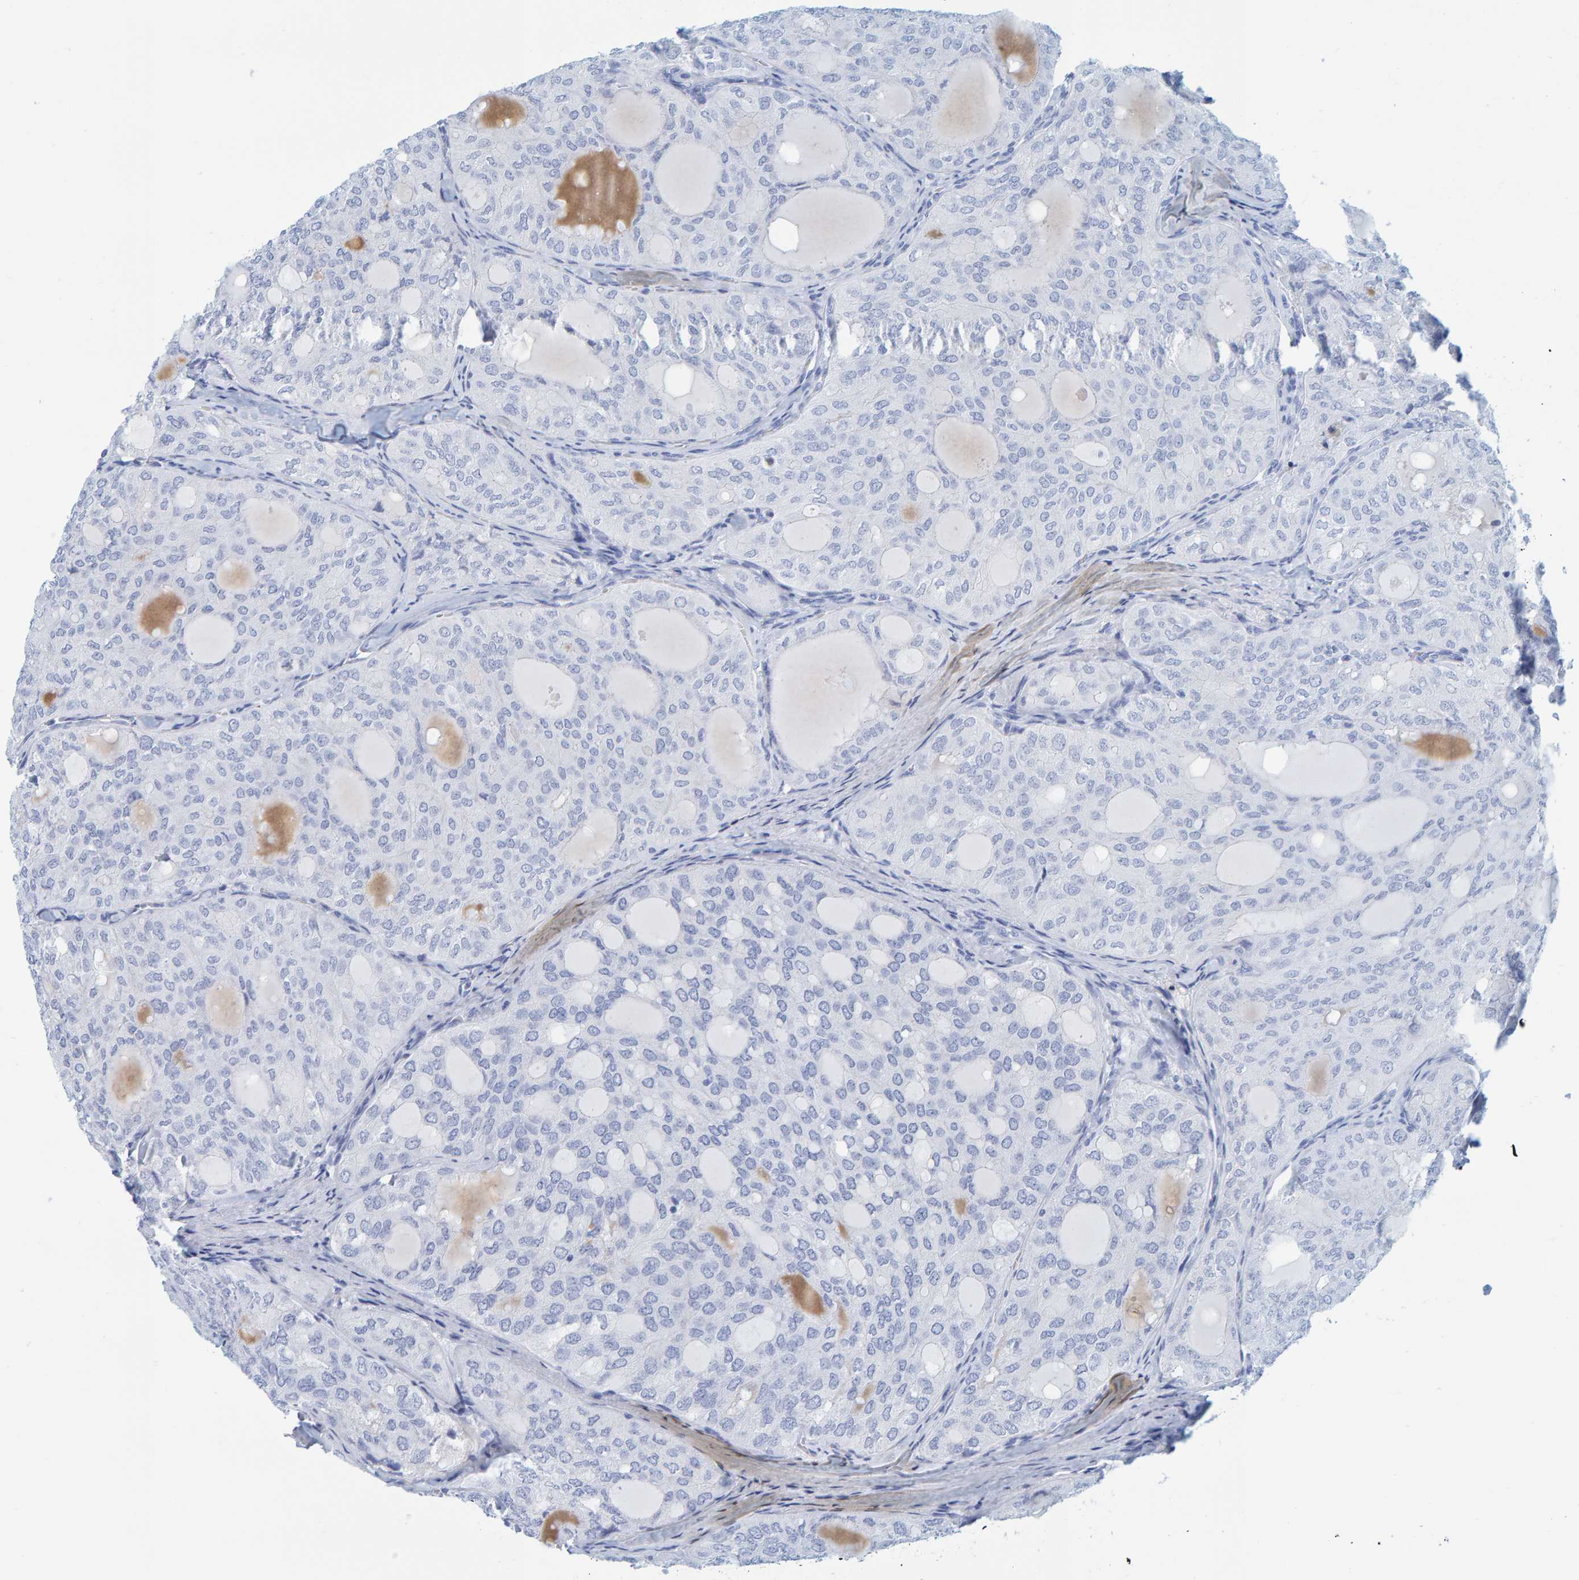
{"staining": {"intensity": "negative", "quantity": "none", "location": "none"}, "tissue": "thyroid cancer", "cell_type": "Tumor cells", "image_type": "cancer", "snomed": [{"axis": "morphology", "description": "Follicular adenoma carcinoma, NOS"}, {"axis": "topography", "description": "Thyroid gland"}], "caption": "Thyroid follicular adenoma carcinoma stained for a protein using IHC exhibits no positivity tumor cells.", "gene": "SFTPC", "patient": {"sex": "male", "age": 75}}